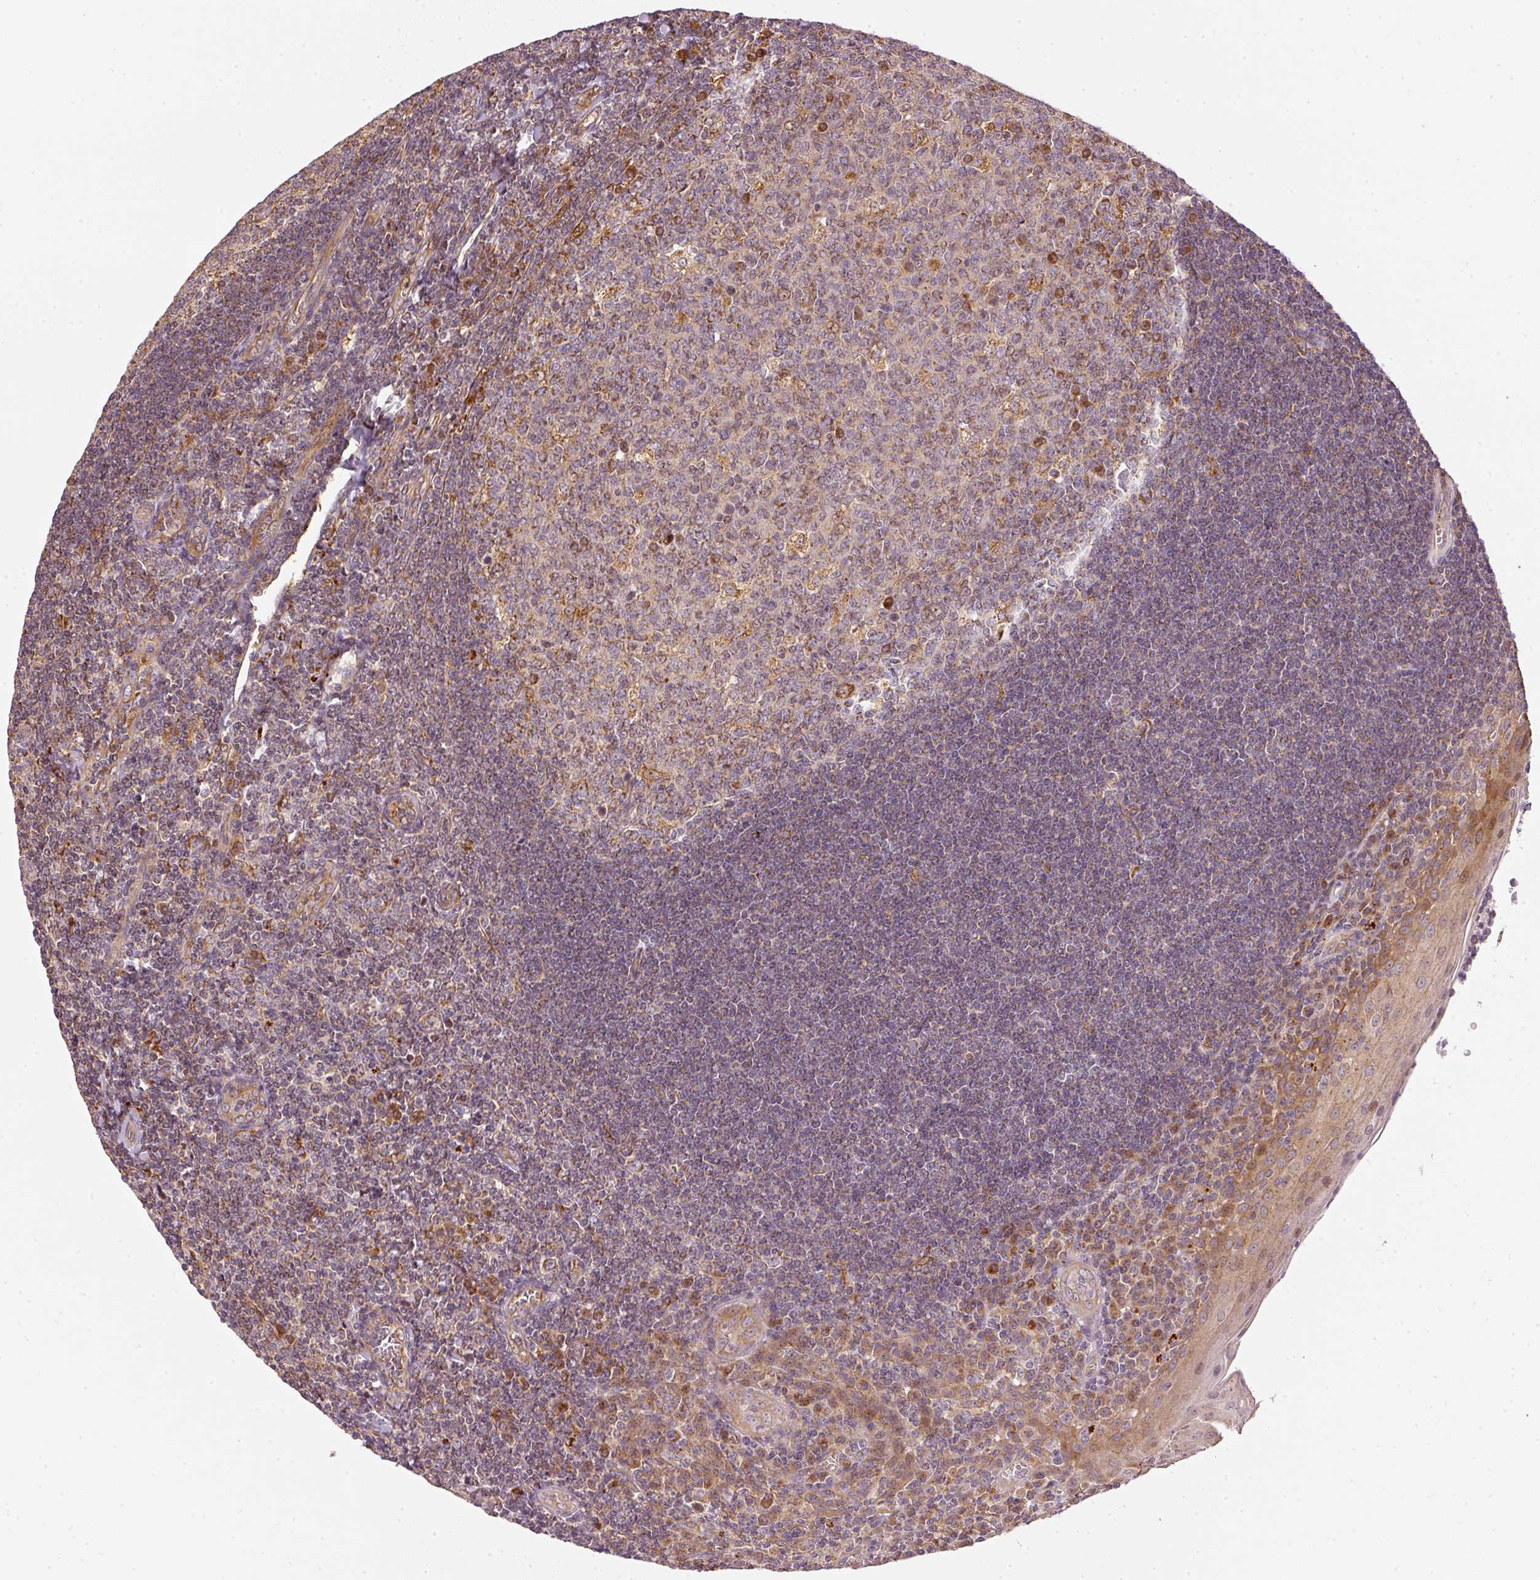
{"staining": {"intensity": "moderate", "quantity": "25%-75%", "location": "cytoplasmic/membranous"}, "tissue": "tonsil", "cell_type": "Germinal center cells", "image_type": "normal", "snomed": [{"axis": "morphology", "description": "Normal tissue, NOS"}, {"axis": "topography", "description": "Tonsil"}], "caption": "Protein expression analysis of normal human tonsil reveals moderate cytoplasmic/membranous expression in approximately 25%-75% of germinal center cells. (DAB (3,3'-diaminobenzidine) IHC, brown staining for protein, blue staining for nuclei).", "gene": "MTHFD1L", "patient": {"sex": "male", "age": 27}}